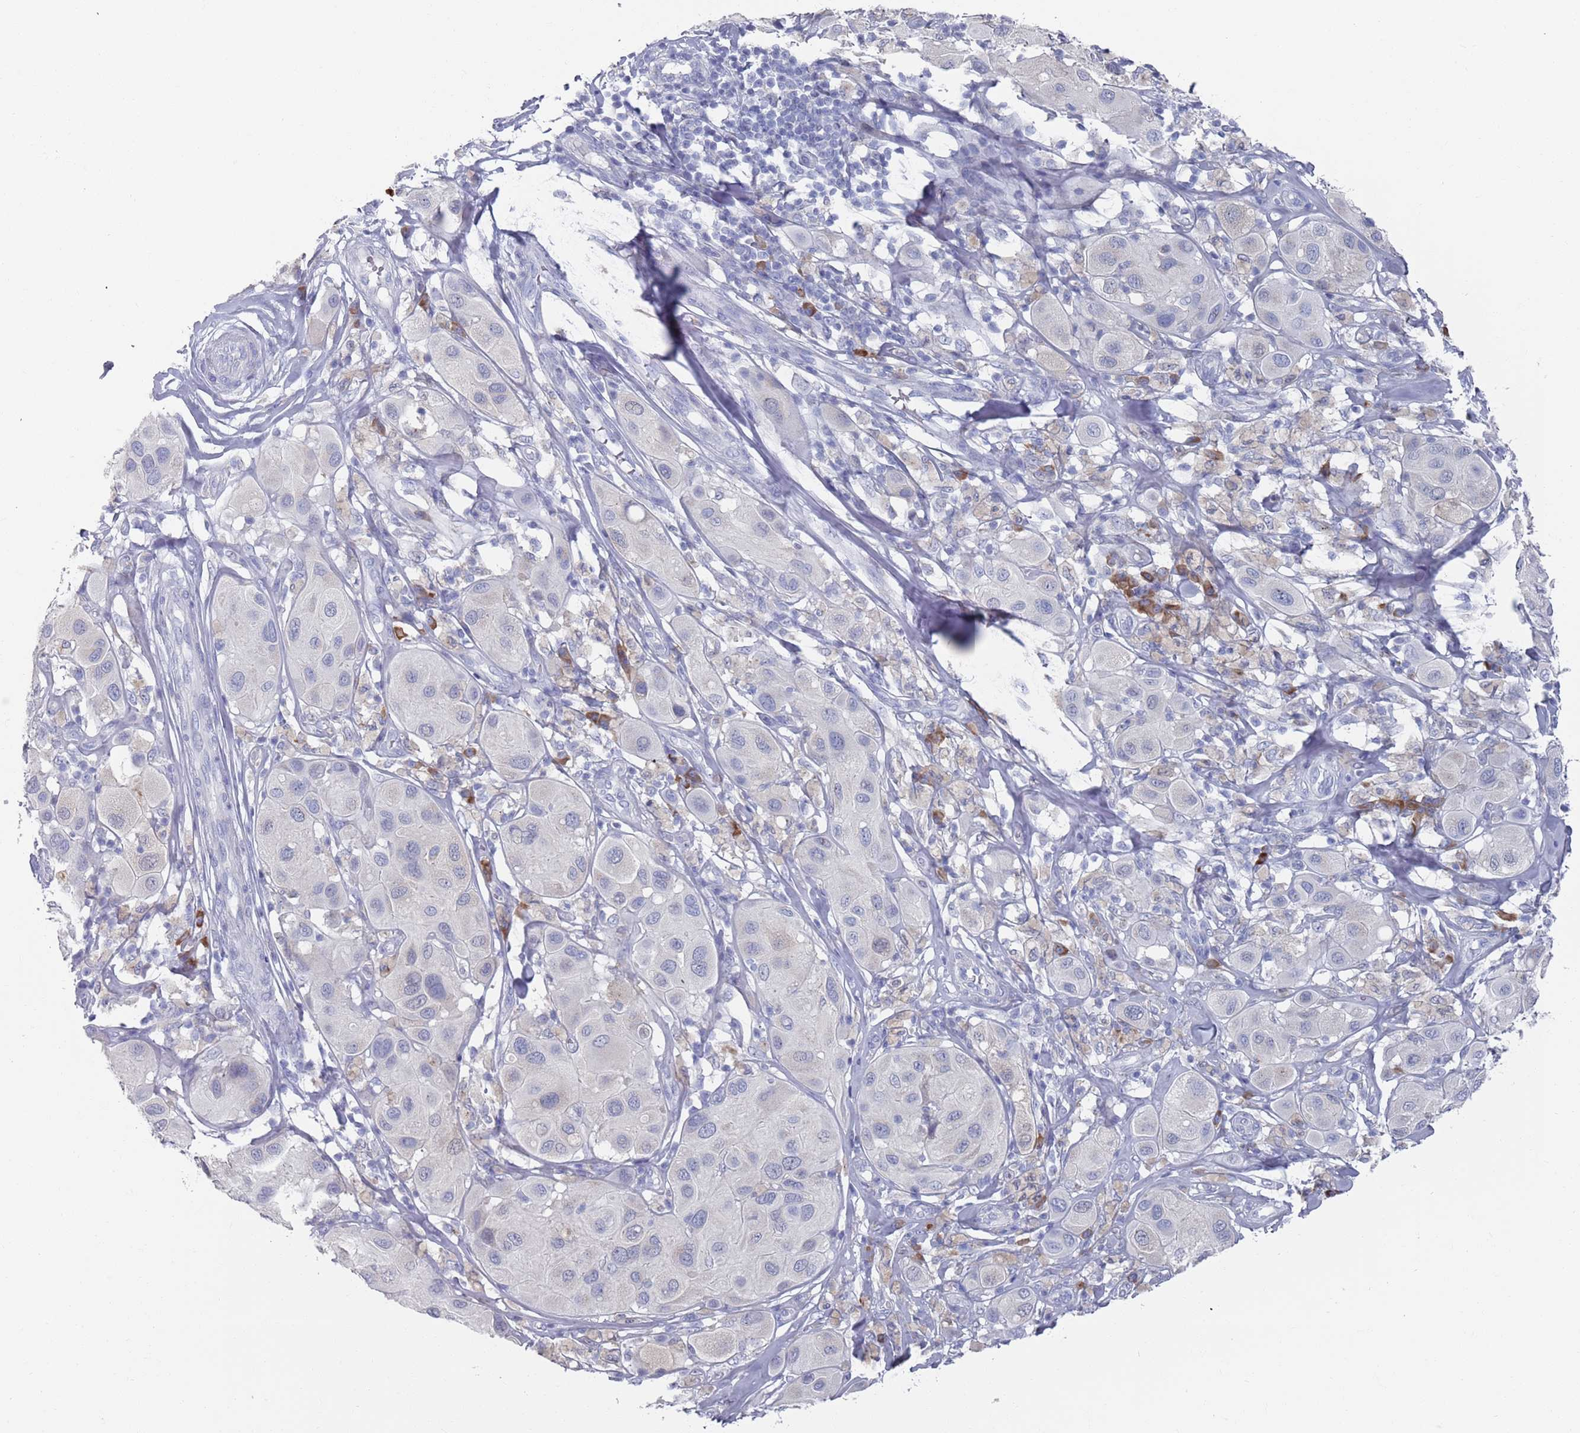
{"staining": {"intensity": "negative", "quantity": "none", "location": "none"}, "tissue": "melanoma", "cell_type": "Tumor cells", "image_type": "cancer", "snomed": [{"axis": "morphology", "description": "Malignant melanoma, Metastatic site"}, {"axis": "topography", "description": "Skin"}], "caption": "There is no significant staining in tumor cells of melanoma.", "gene": "MAT1A", "patient": {"sex": "male", "age": 41}}